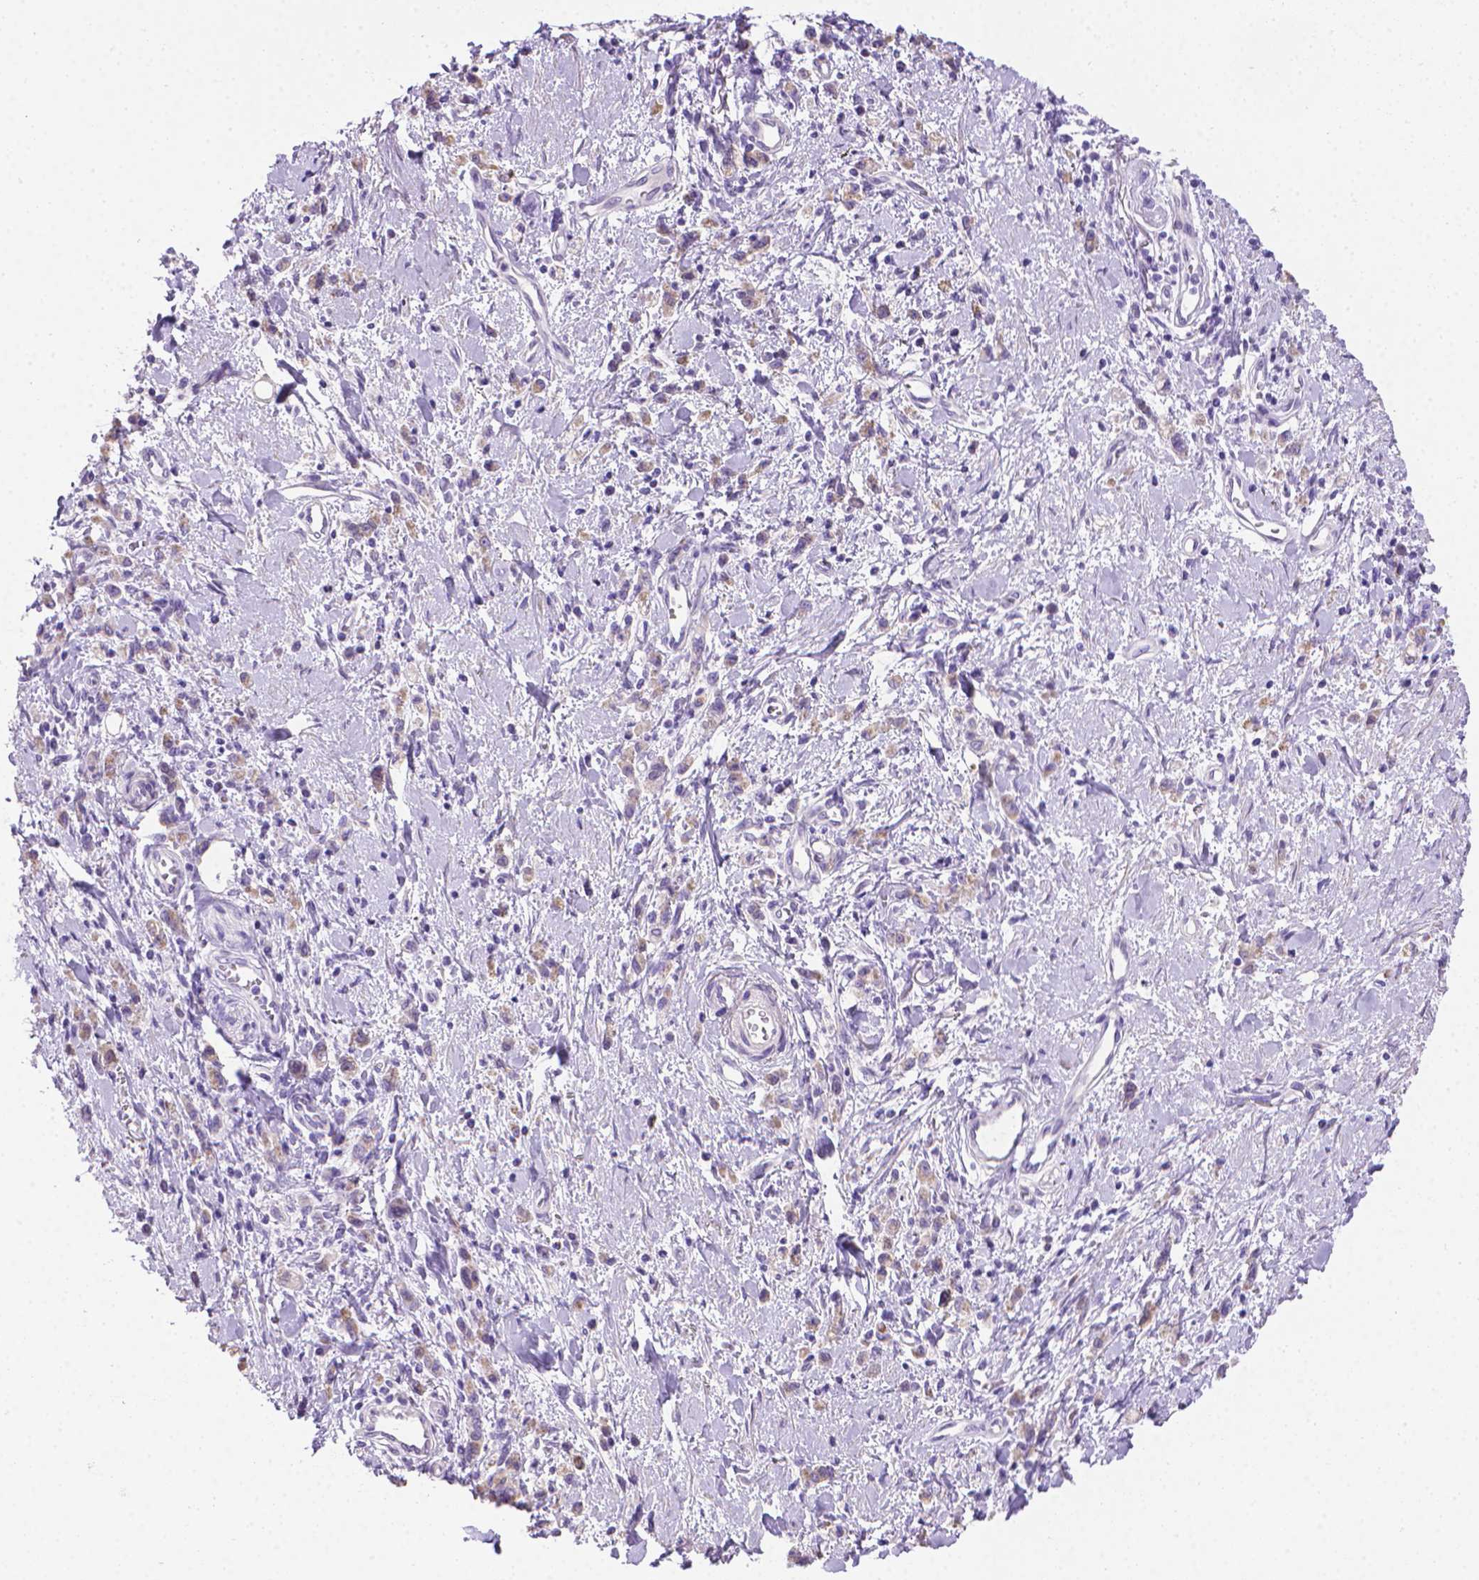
{"staining": {"intensity": "weak", "quantity": "<25%", "location": "cytoplasmic/membranous"}, "tissue": "stomach cancer", "cell_type": "Tumor cells", "image_type": "cancer", "snomed": [{"axis": "morphology", "description": "Adenocarcinoma, NOS"}, {"axis": "topography", "description": "Stomach"}], "caption": "The histopathology image exhibits no staining of tumor cells in stomach cancer.", "gene": "PNMA2", "patient": {"sex": "male", "age": 77}}